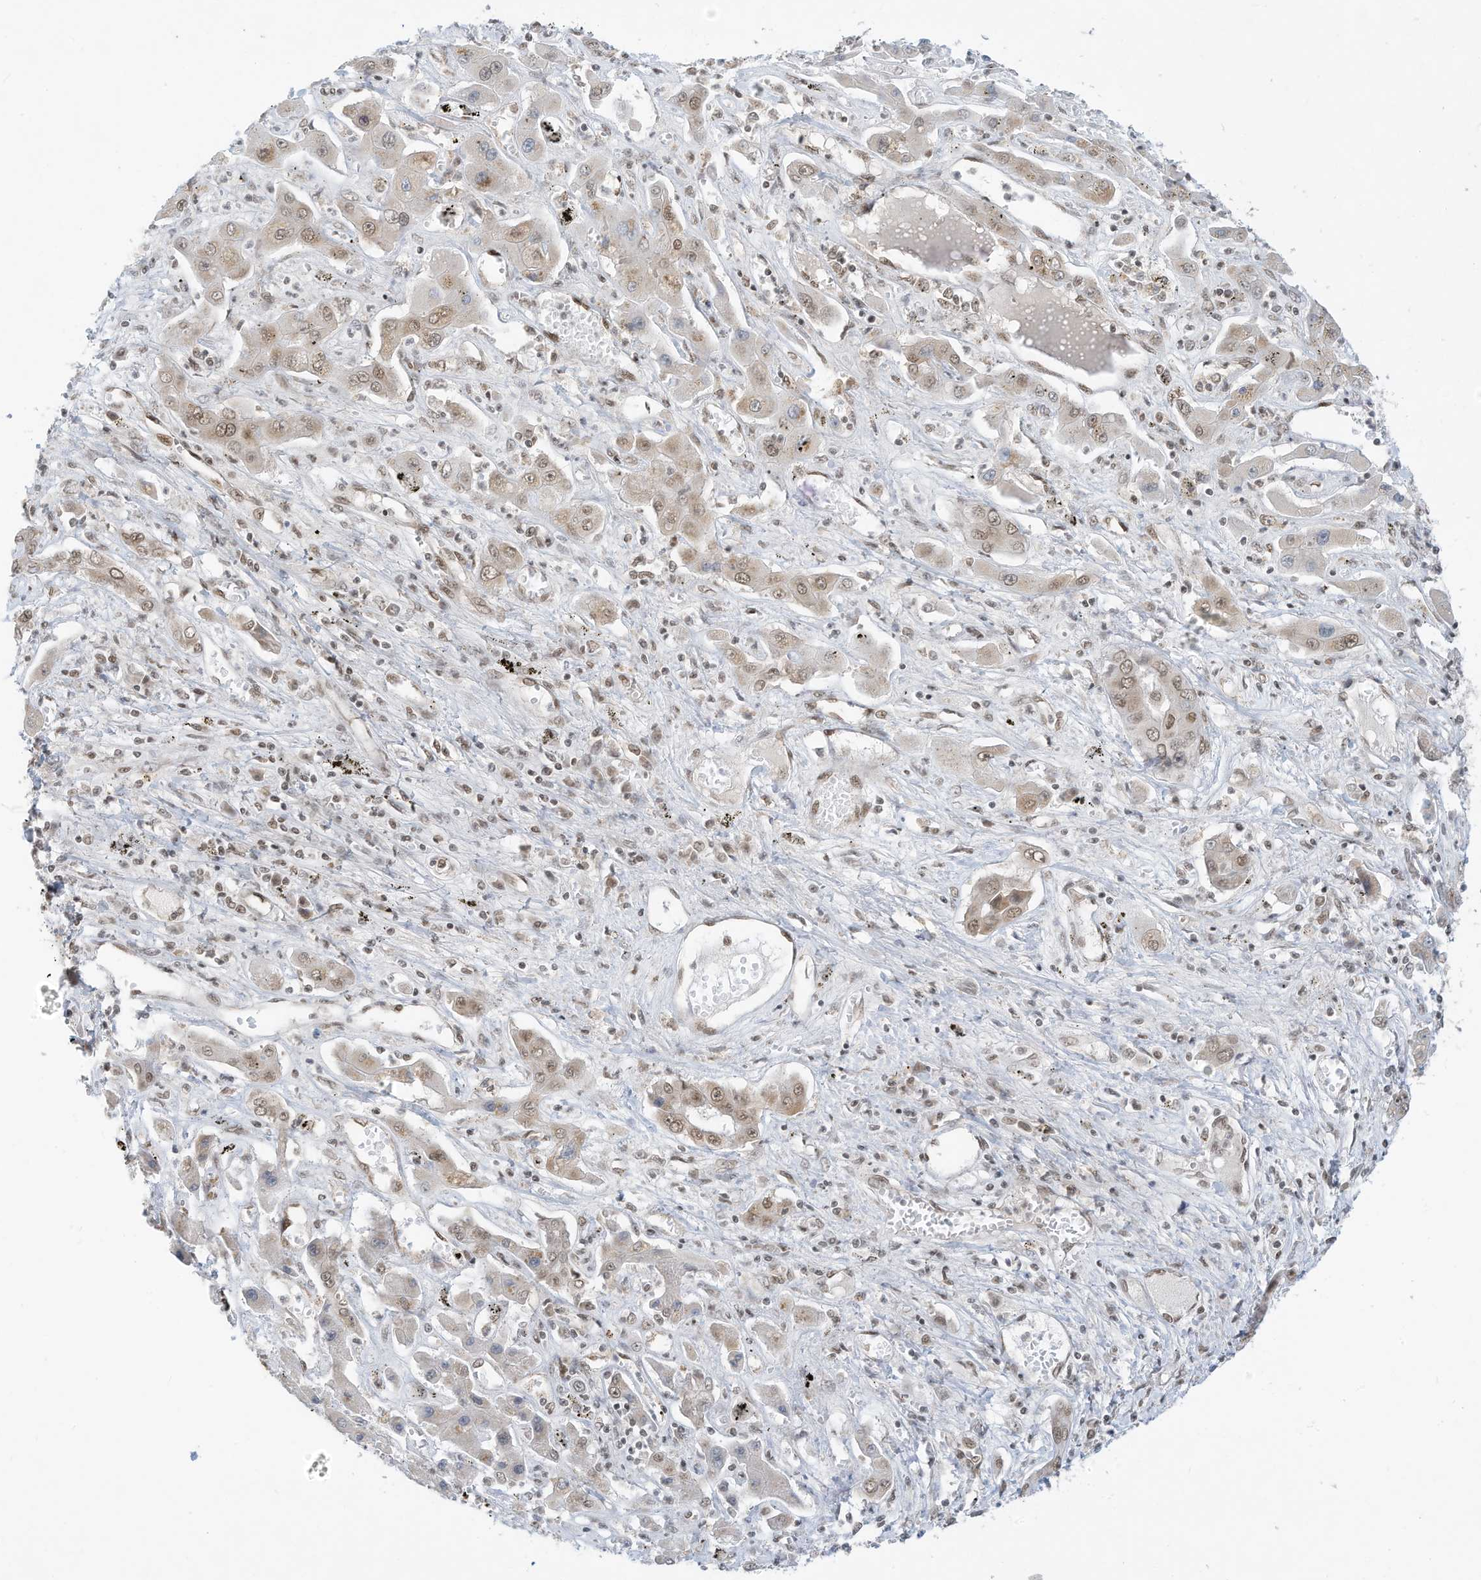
{"staining": {"intensity": "weak", "quantity": "25%-75%", "location": "nuclear"}, "tissue": "liver cancer", "cell_type": "Tumor cells", "image_type": "cancer", "snomed": [{"axis": "morphology", "description": "Cholangiocarcinoma"}, {"axis": "topography", "description": "Liver"}], "caption": "Liver cancer stained with a brown dye exhibits weak nuclear positive positivity in approximately 25%-75% of tumor cells.", "gene": "AURKAIP1", "patient": {"sex": "male", "age": 67}}